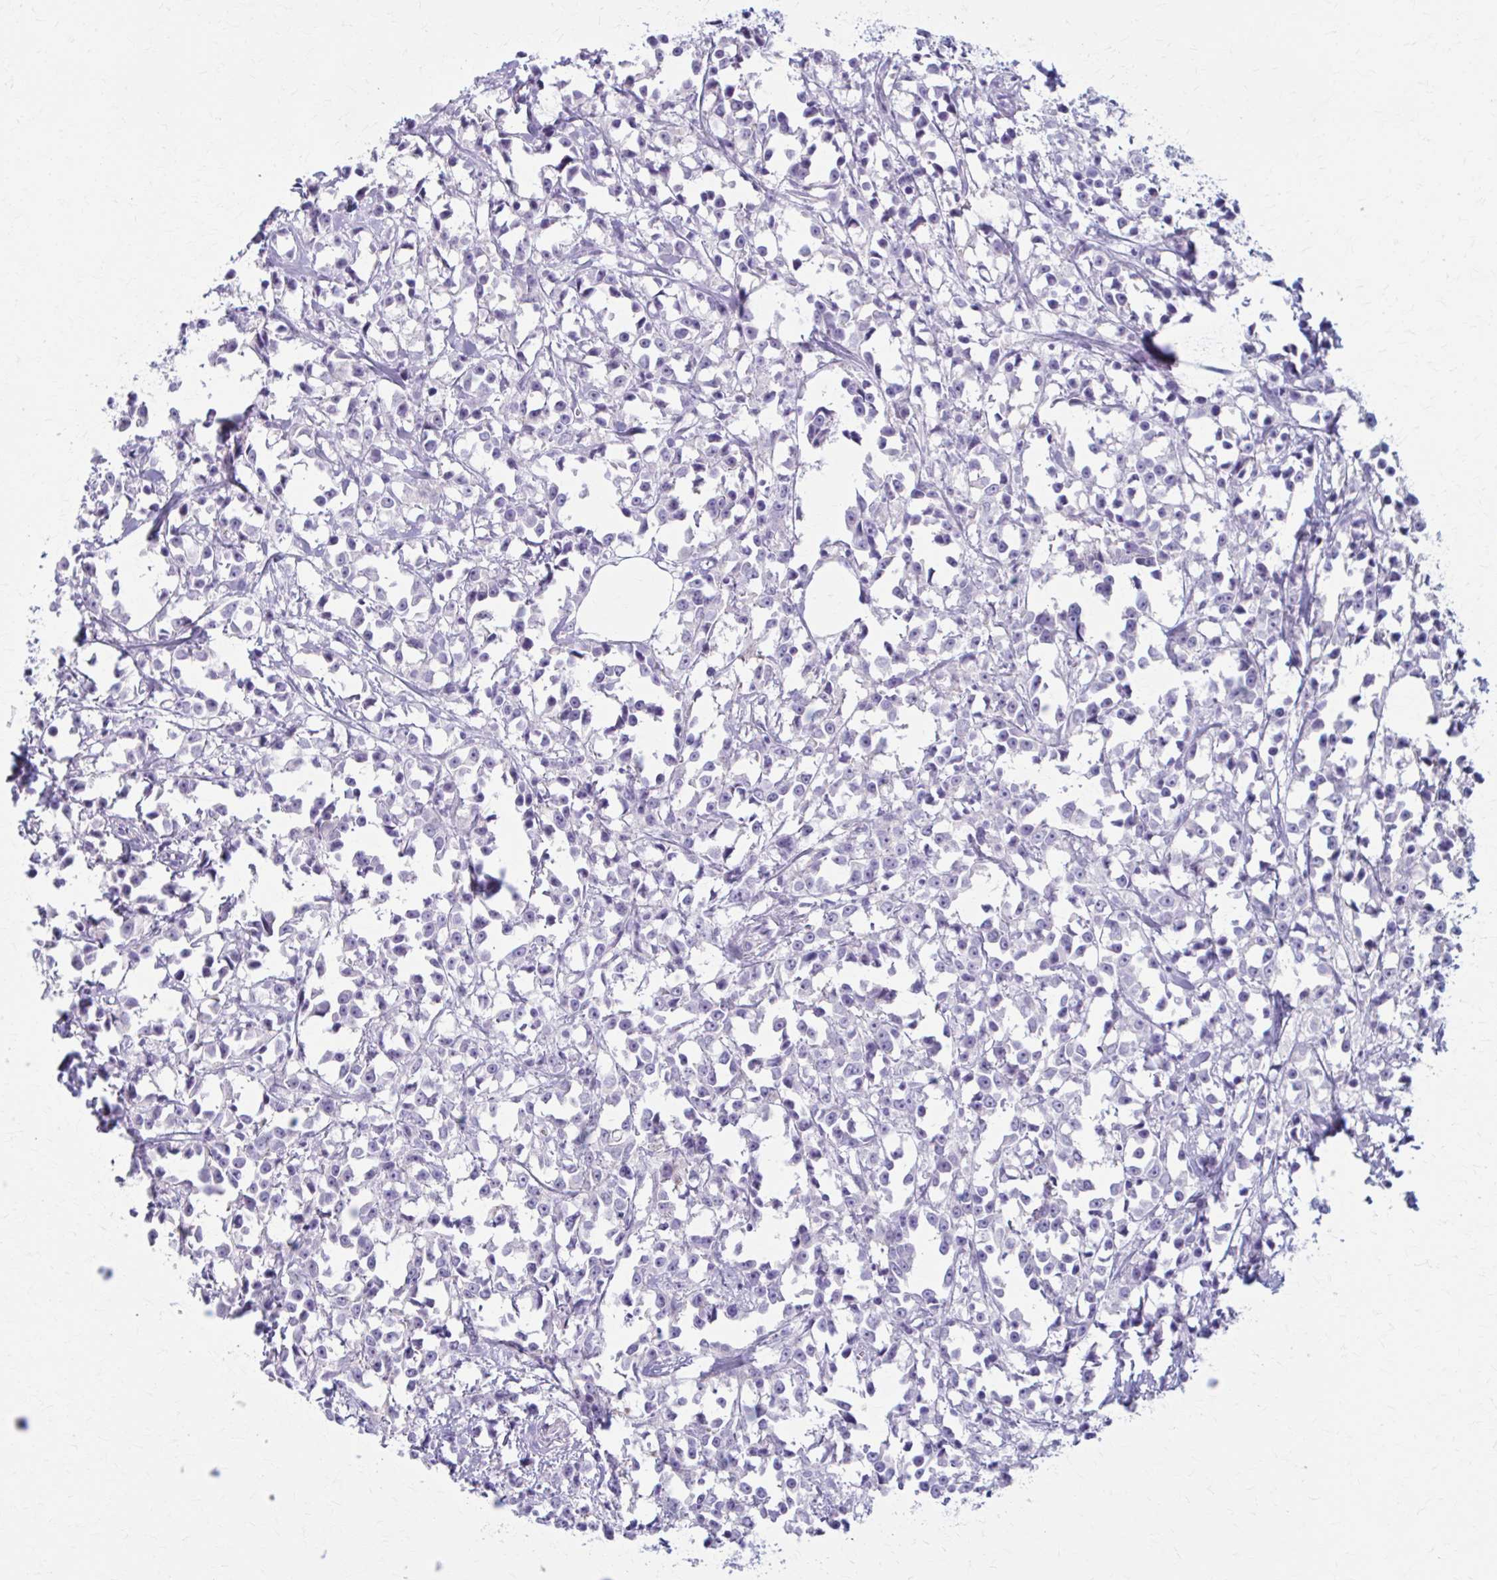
{"staining": {"intensity": "negative", "quantity": "none", "location": "none"}, "tissue": "breast cancer", "cell_type": "Tumor cells", "image_type": "cancer", "snomed": [{"axis": "morphology", "description": "Duct carcinoma"}, {"axis": "topography", "description": "Breast"}], "caption": "There is no significant positivity in tumor cells of intraductal carcinoma (breast). Brightfield microscopy of IHC stained with DAB (brown) and hematoxylin (blue), captured at high magnification.", "gene": "PRKRA", "patient": {"sex": "female", "age": 80}}